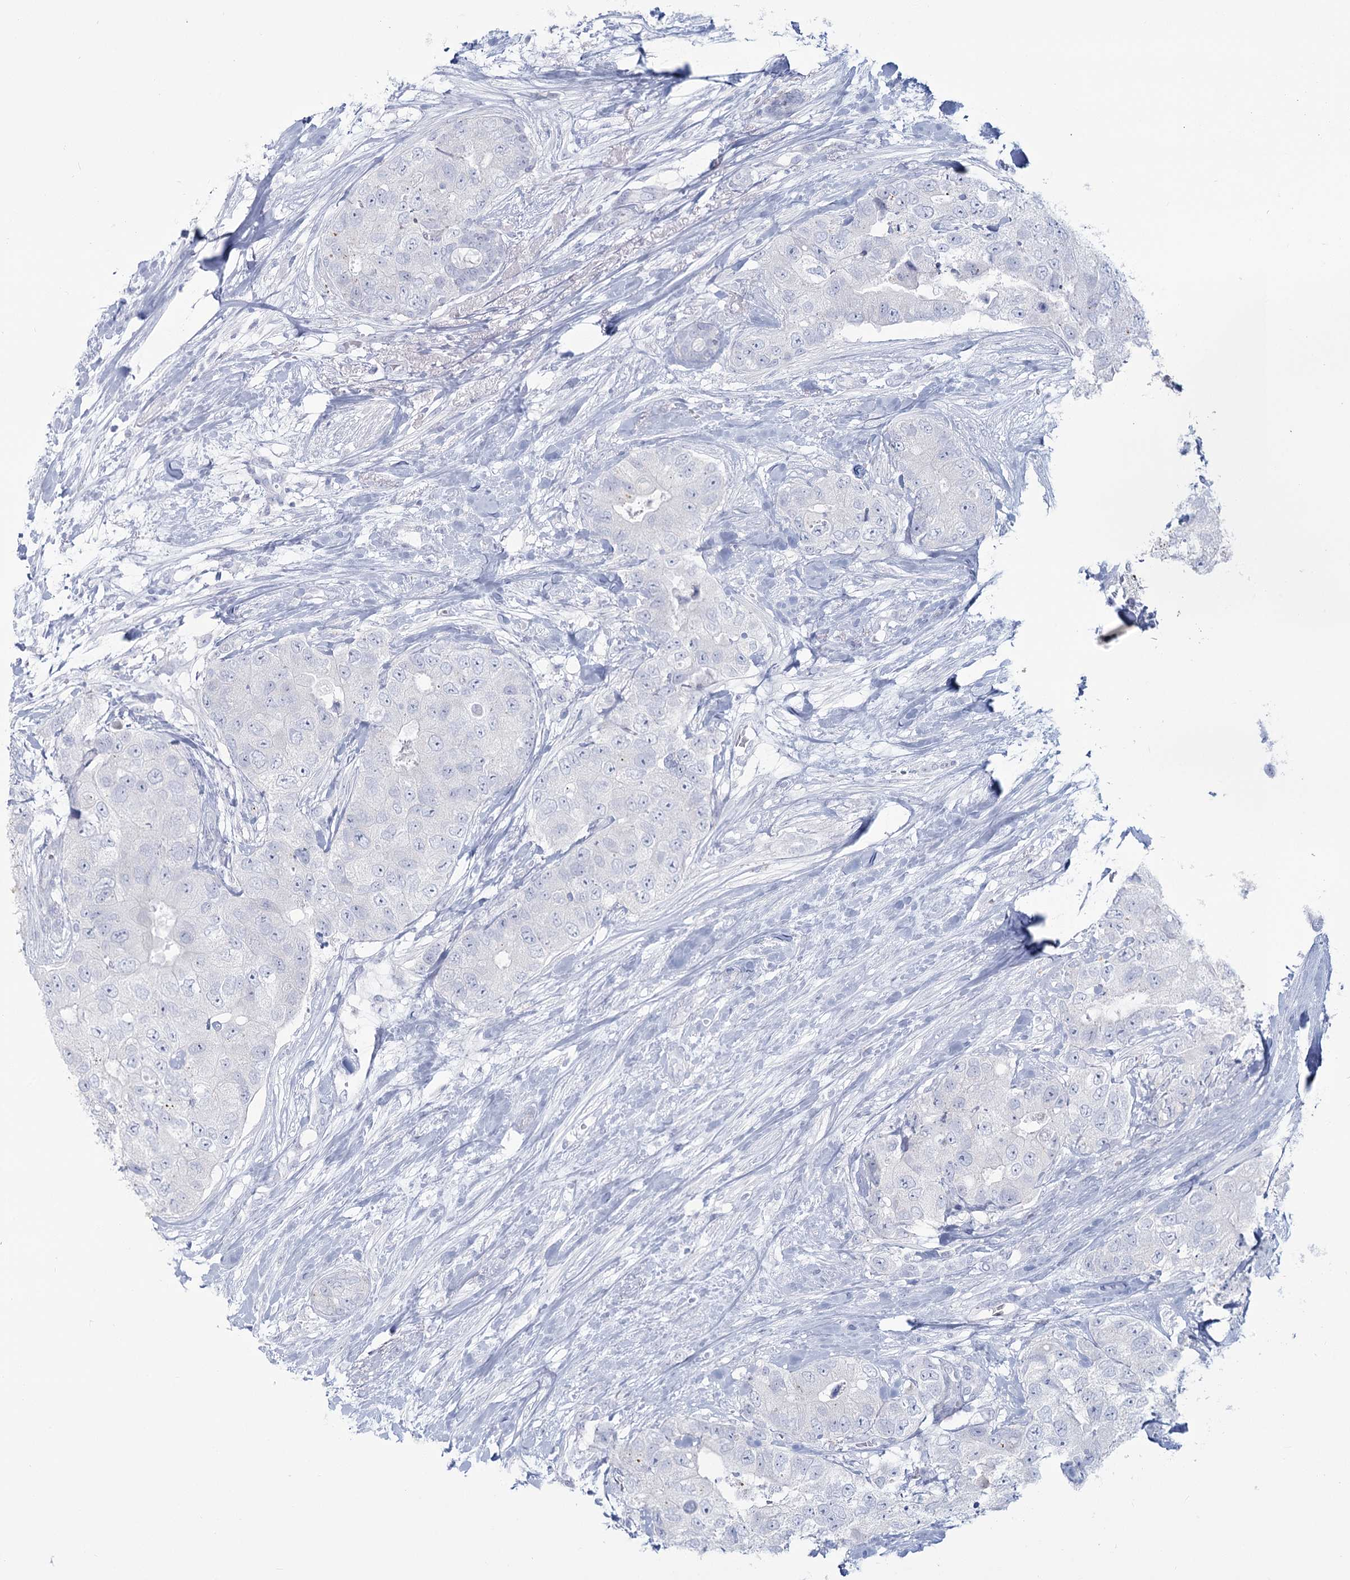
{"staining": {"intensity": "negative", "quantity": "none", "location": "none"}, "tissue": "breast cancer", "cell_type": "Tumor cells", "image_type": "cancer", "snomed": [{"axis": "morphology", "description": "Duct carcinoma"}, {"axis": "topography", "description": "Breast"}], "caption": "This micrograph is of breast intraductal carcinoma stained with immunohistochemistry to label a protein in brown with the nuclei are counter-stained blue. There is no positivity in tumor cells.", "gene": "SLC6A19", "patient": {"sex": "female", "age": 62}}